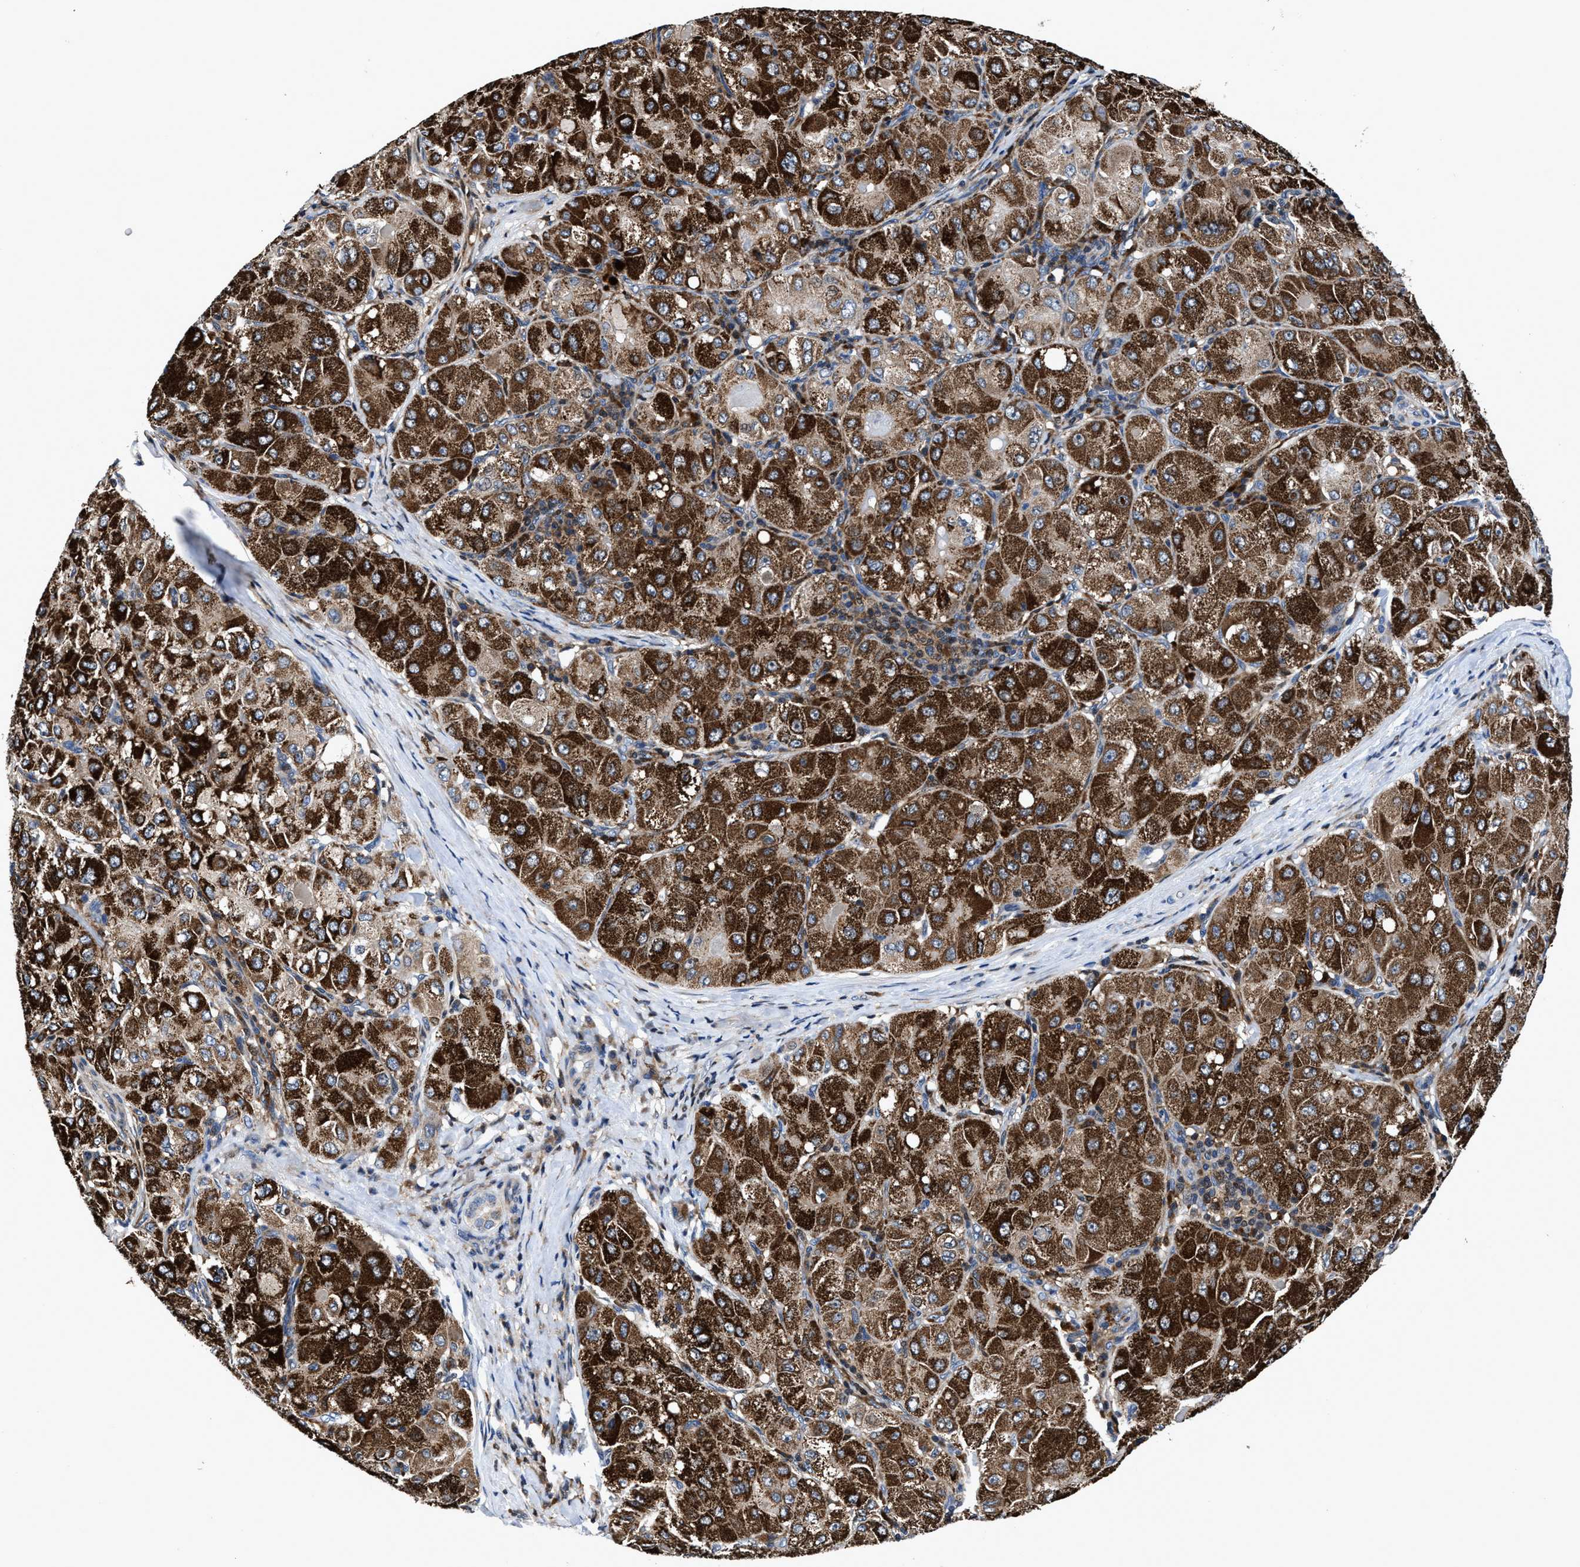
{"staining": {"intensity": "strong", "quantity": ">75%", "location": "cytoplasmic/membranous"}, "tissue": "liver cancer", "cell_type": "Tumor cells", "image_type": "cancer", "snomed": [{"axis": "morphology", "description": "Carcinoma, Hepatocellular, NOS"}, {"axis": "topography", "description": "Liver"}], "caption": "Immunohistochemical staining of human liver cancer (hepatocellular carcinoma) reveals high levels of strong cytoplasmic/membranous expression in about >75% of tumor cells. (DAB IHC, brown staining for protein, blue staining for nuclei).", "gene": "RGS10", "patient": {"sex": "male", "age": 80}}